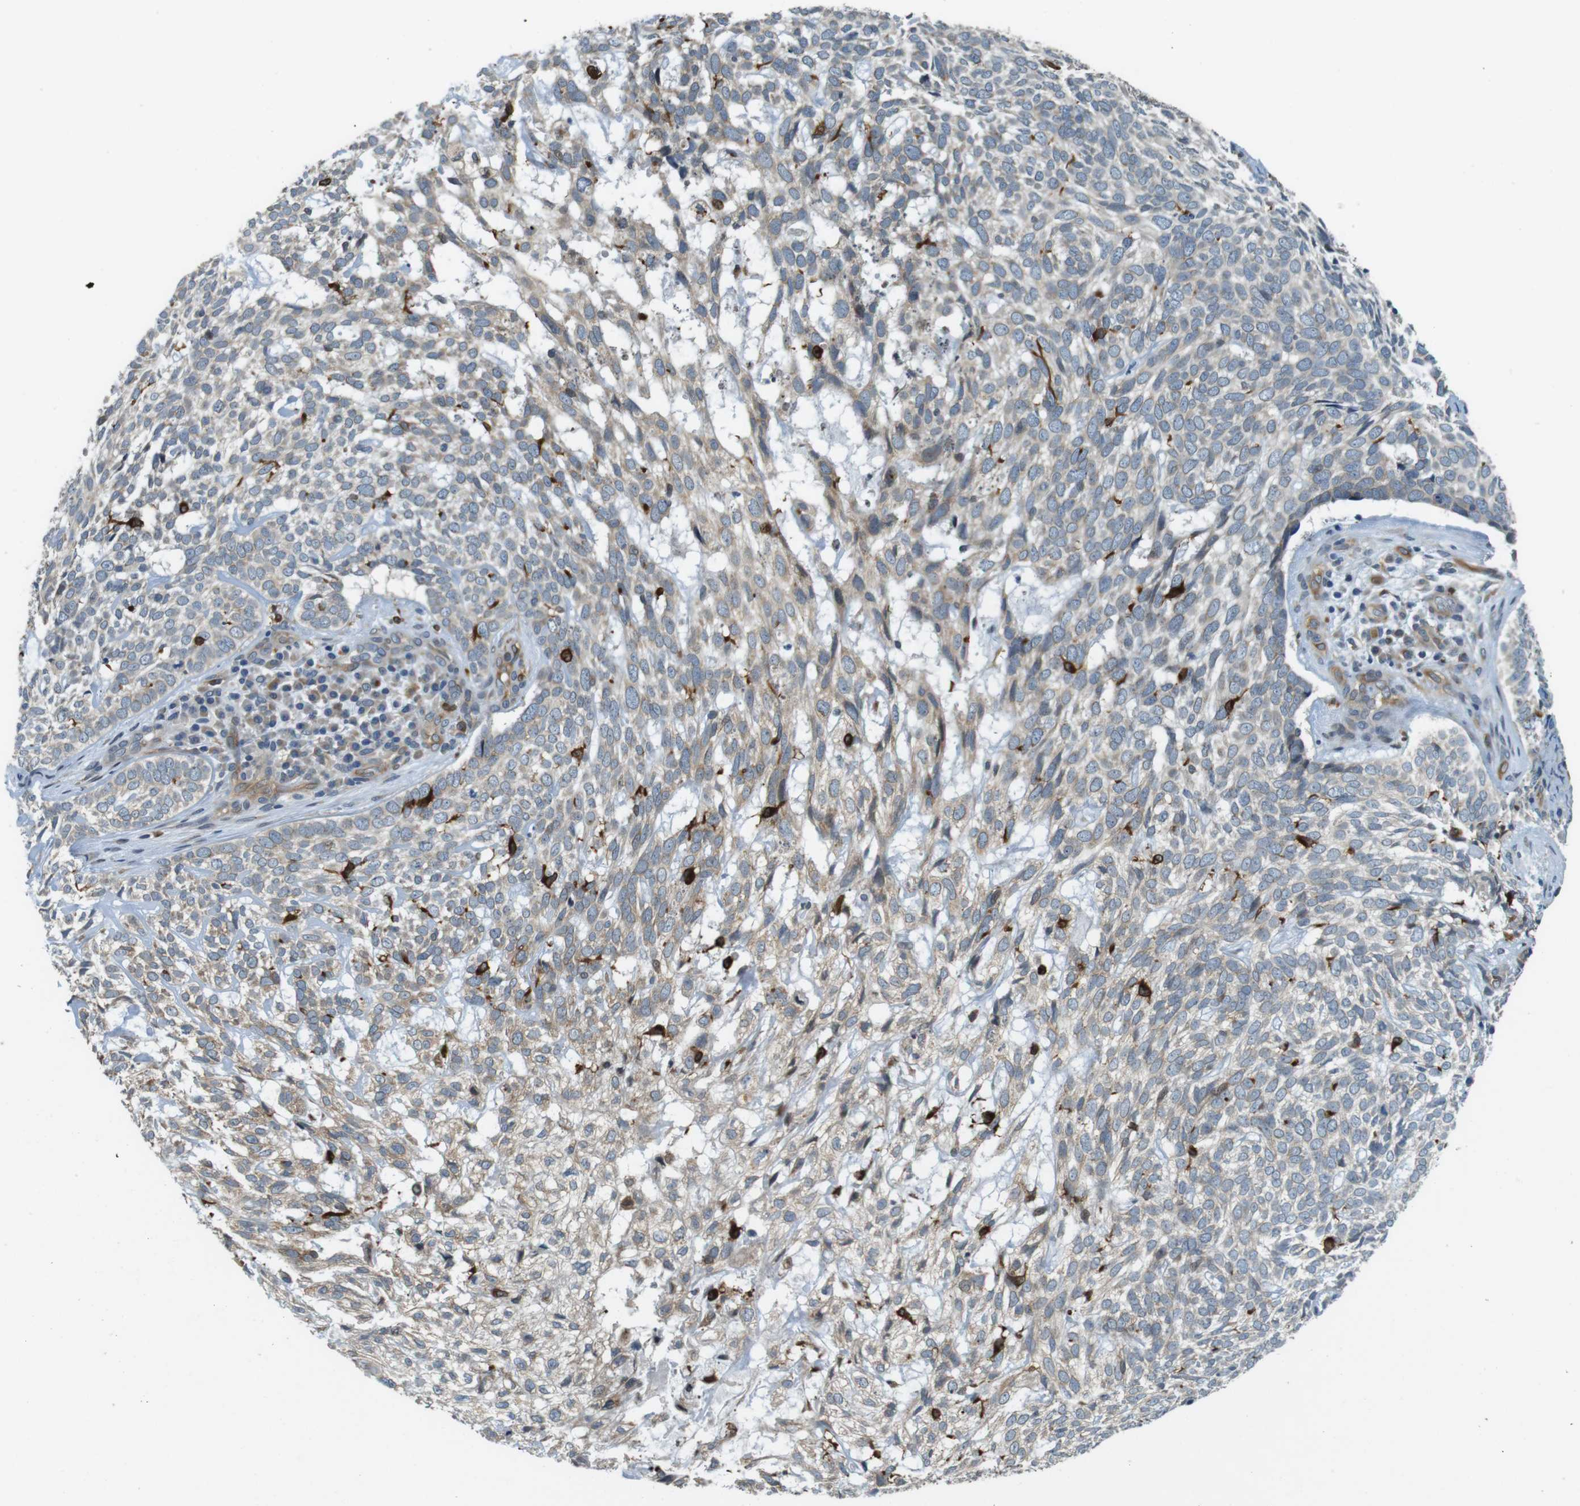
{"staining": {"intensity": "weak", "quantity": "25%-75%", "location": "cytoplasmic/membranous"}, "tissue": "skin cancer", "cell_type": "Tumor cells", "image_type": "cancer", "snomed": [{"axis": "morphology", "description": "Basal cell carcinoma"}, {"axis": "topography", "description": "Skin"}], "caption": "Basal cell carcinoma (skin) was stained to show a protein in brown. There is low levels of weak cytoplasmic/membranous staining in approximately 25%-75% of tumor cells.", "gene": "PALD1", "patient": {"sex": "male", "age": 72}}